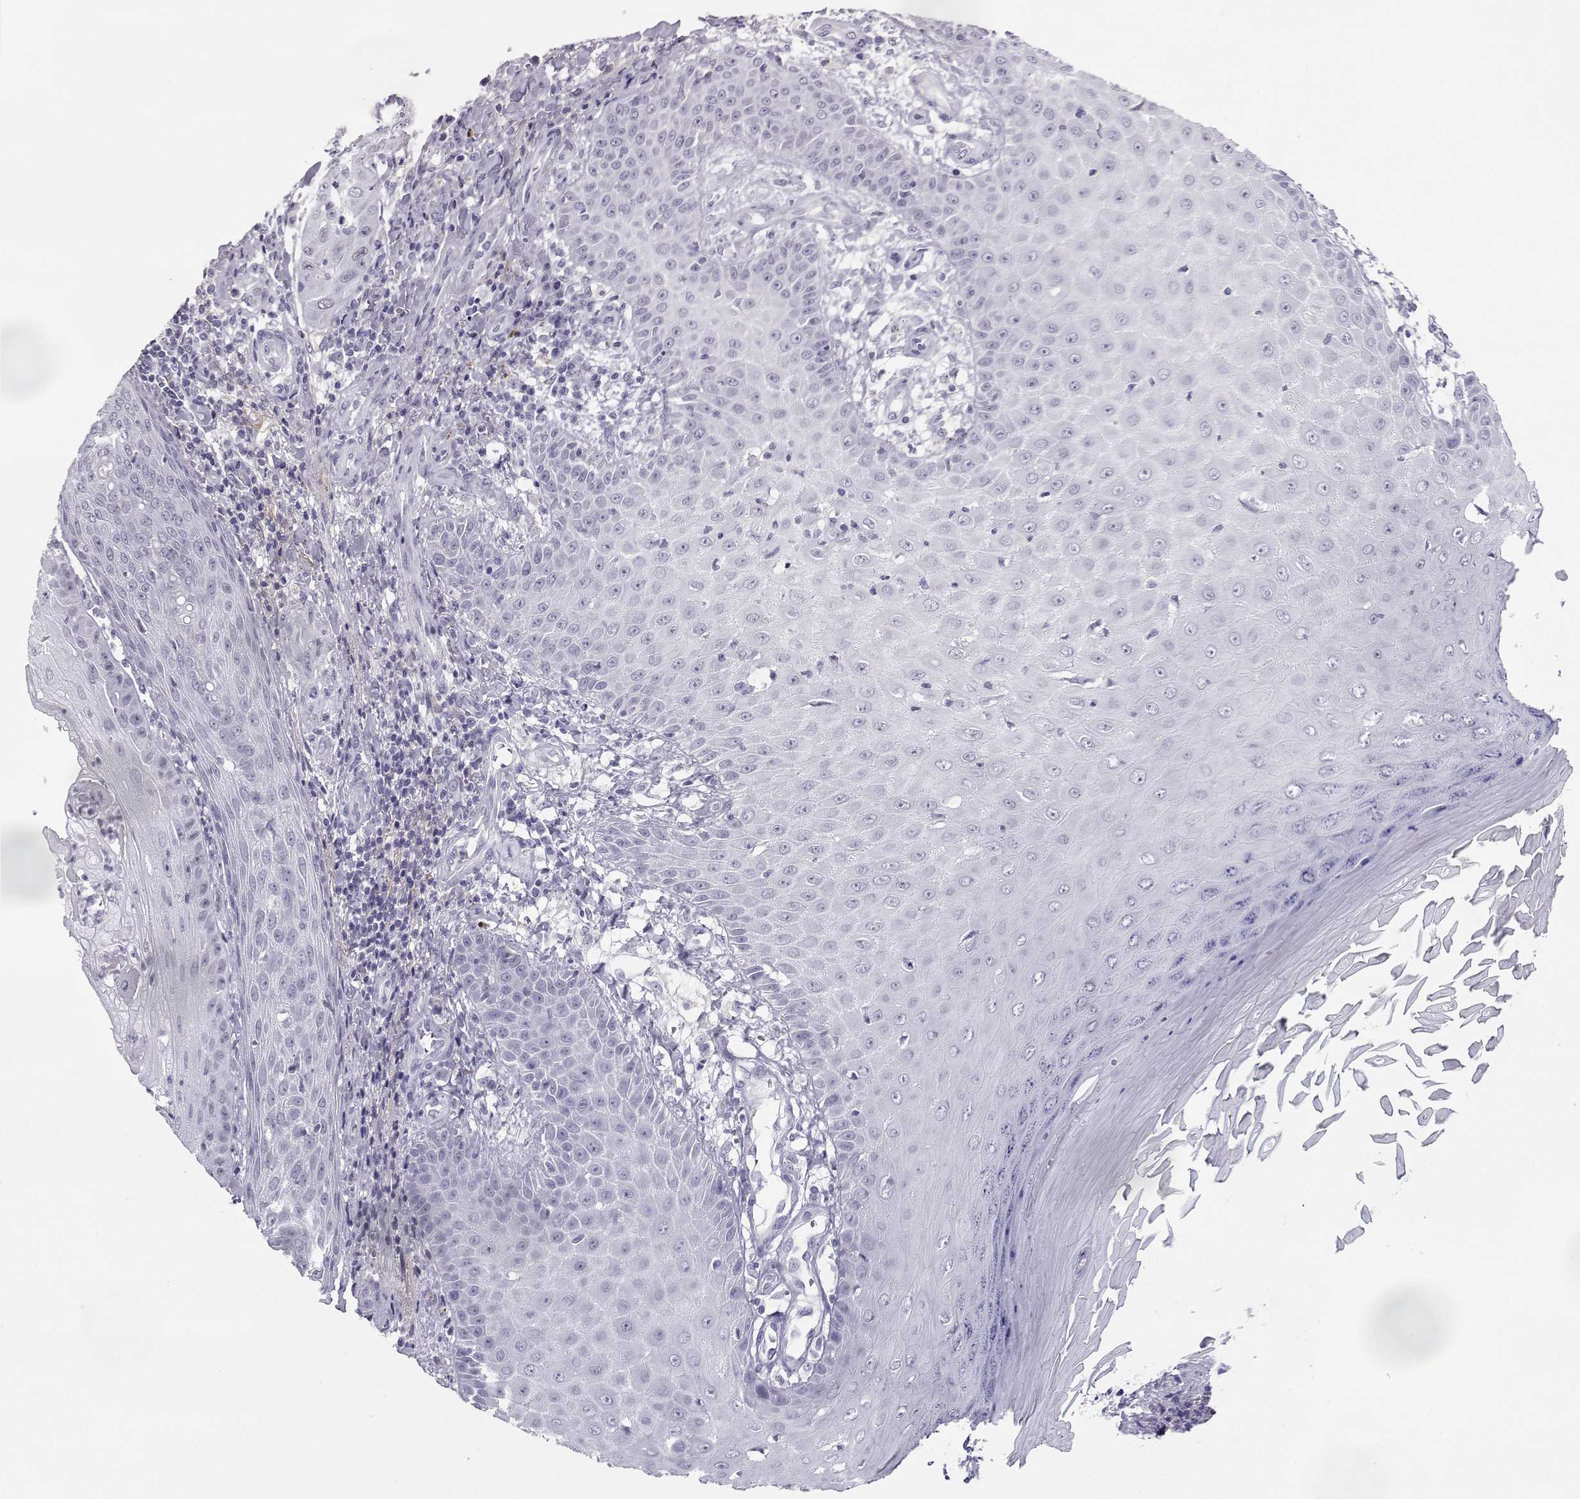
{"staining": {"intensity": "negative", "quantity": "none", "location": "none"}, "tissue": "skin cancer", "cell_type": "Tumor cells", "image_type": "cancer", "snomed": [{"axis": "morphology", "description": "Squamous cell carcinoma, NOS"}, {"axis": "topography", "description": "Skin"}], "caption": "Human skin squamous cell carcinoma stained for a protein using IHC reveals no expression in tumor cells.", "gene": "LHX1", "patient": {"sex": "male", "age": 70}}